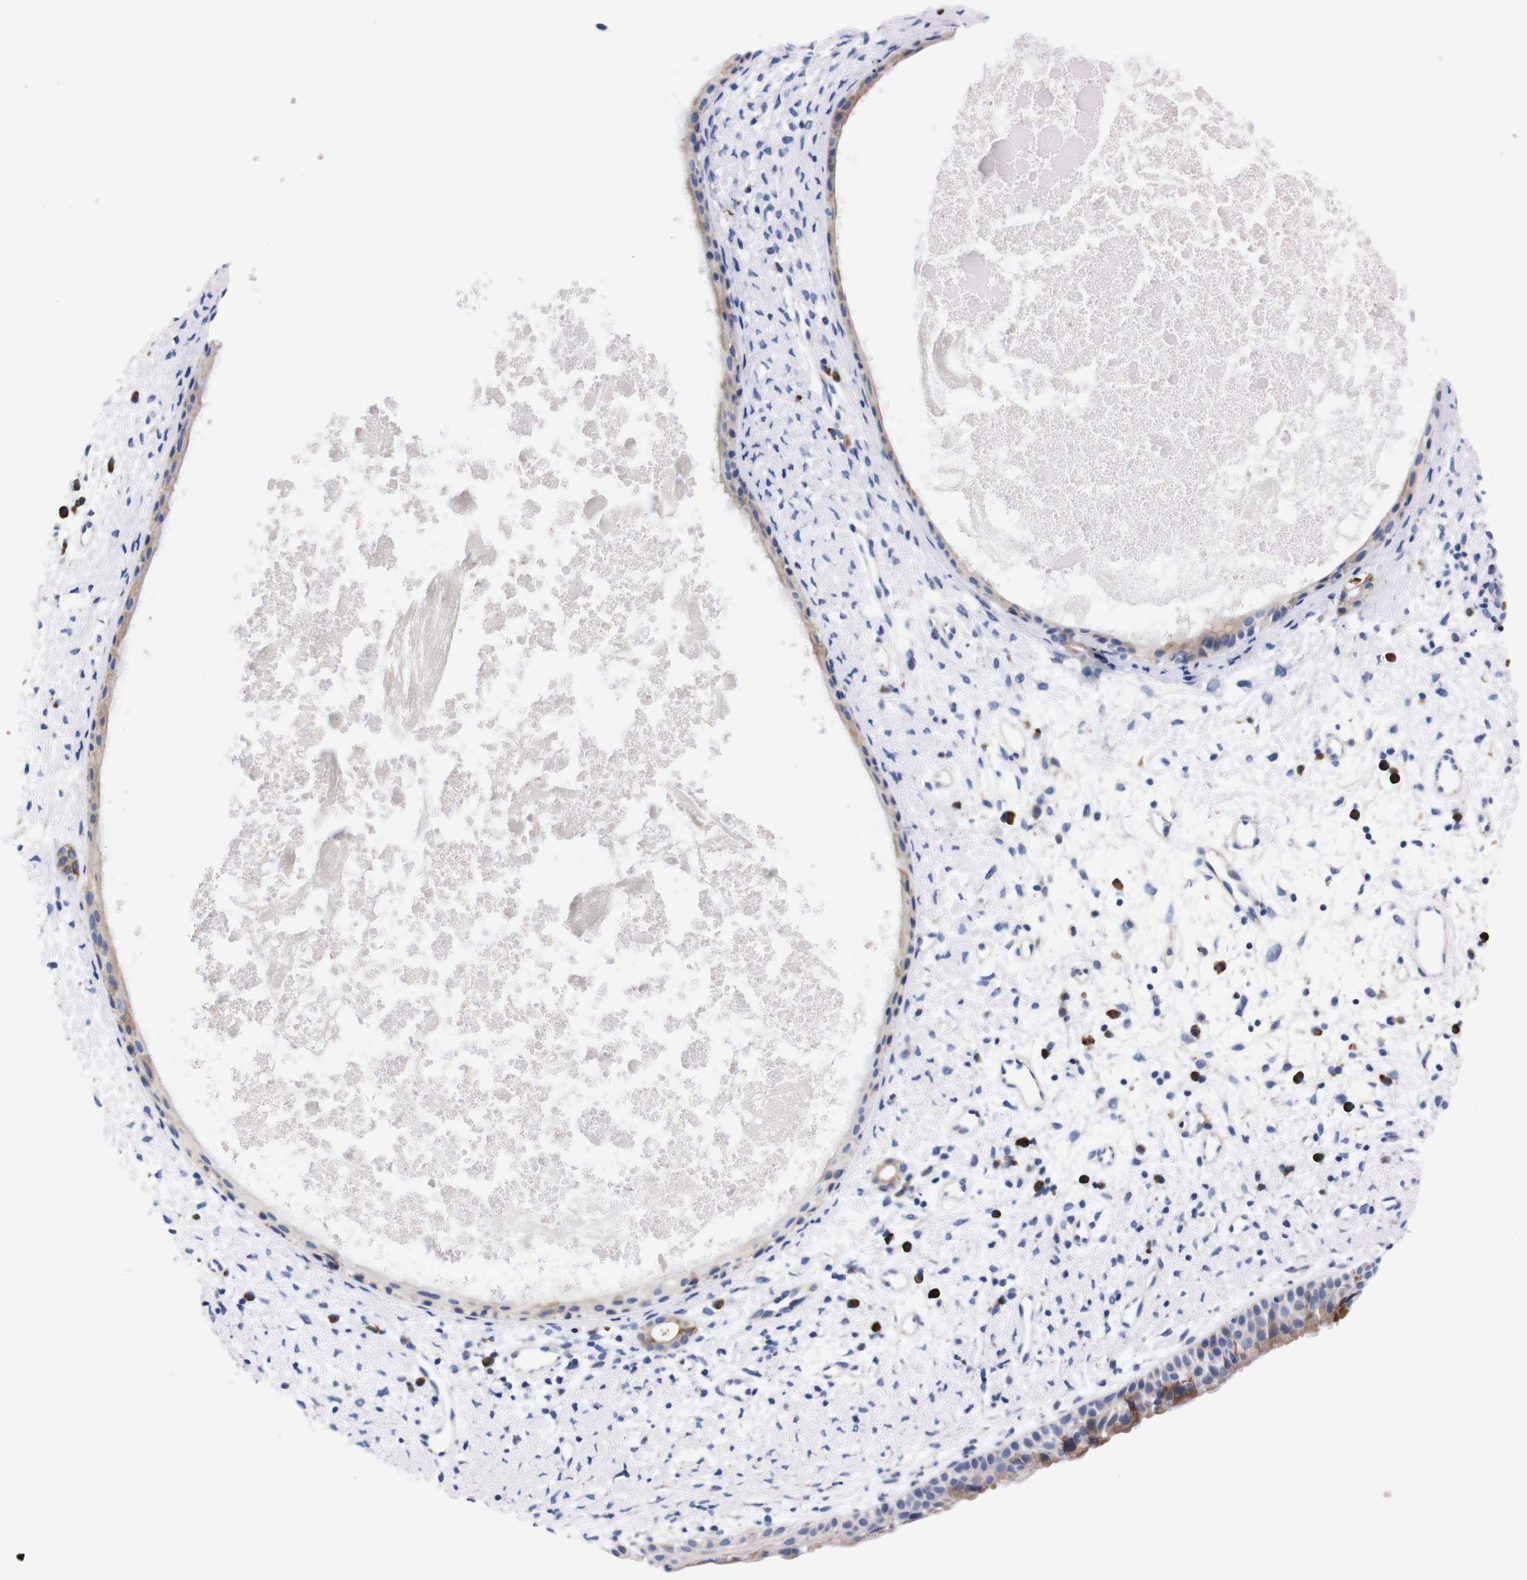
{"staining": {"intensity": "weak", "quantity": "25%-75%", "location": "cytoplasmic/membranous"}, "tissue": "nasopharynx", "cell_type": "Respiratory epithelial cells", "image_type": "normal", "snomed": [{"axis": "morphology", "description": "Normal tissue, NOS"}, {"axis": "topography", "description": "Nasopharynx"}], "caption": "Brown immunohistochemical staining in normal nasopharynx demonstrates weak cytoplasmic/membranous staining in approximately 25%-75% of respiratory epithelial cells. Ihc stains the protein of interest in brown and the nuclei are stained blue.", "gene": "NEBL", "patient": {"sex": "male", "age": 22}}